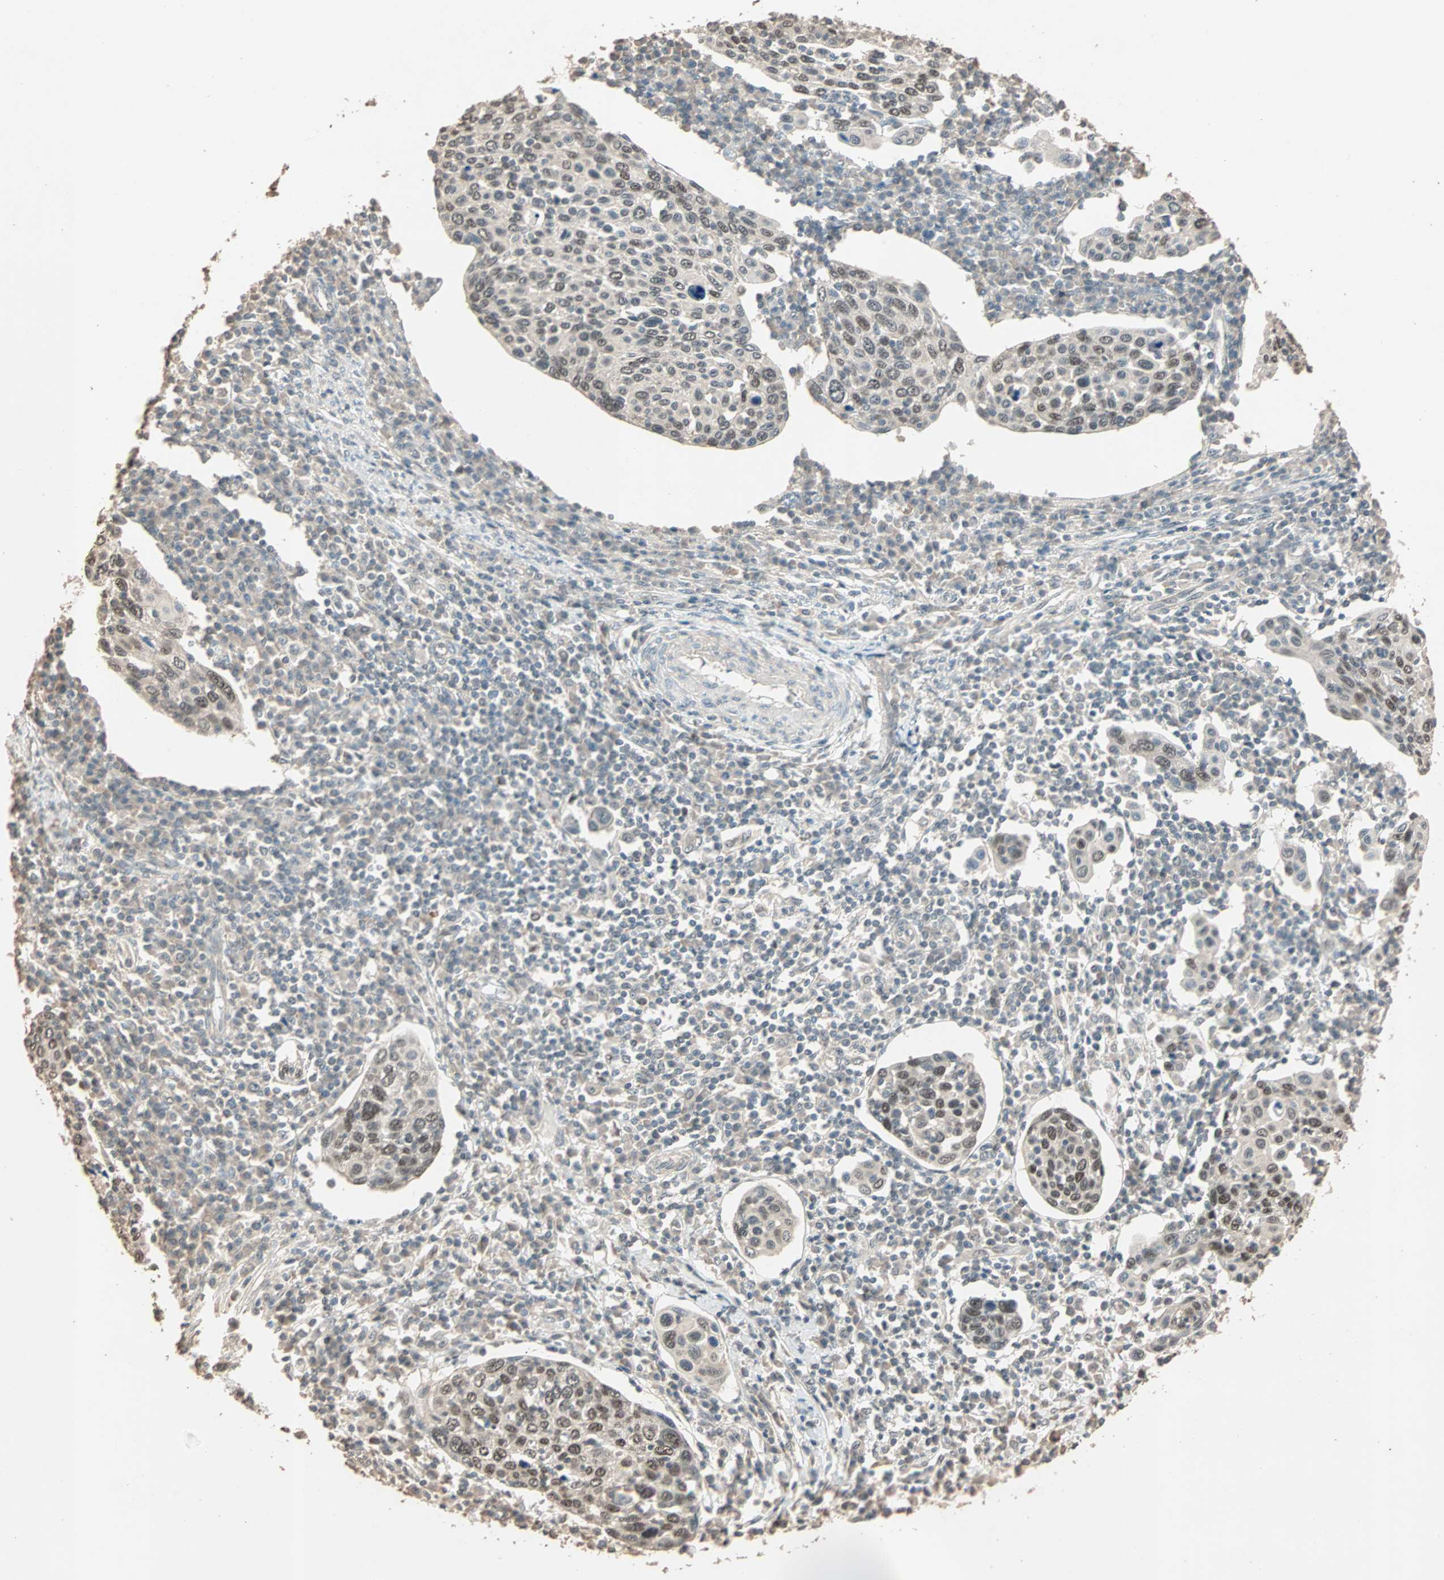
{"staining": {"intensity": "moderate", "quantity": "25%-75%", "location": "cytoplasmic/membranous,nuclear"}, "tissue": "cervical cancer", "cell_type": "Tumor cells", "image_type": "cancer", "snomed": [{"axis": "morphology", "description": "Squamous cell carcinoma, NOS"}, {"axis": "topography", "description": "Cervix"}], "caption": "Tumor cells reveal medium levels of moderate cytoplasmic/membranous and nuclear staining in about 25%-75% of cells in cervical cancer (squamous cell carcinoma).", "gene": "ZBTB33", "patient": {"sex": "female", "age": 40}}